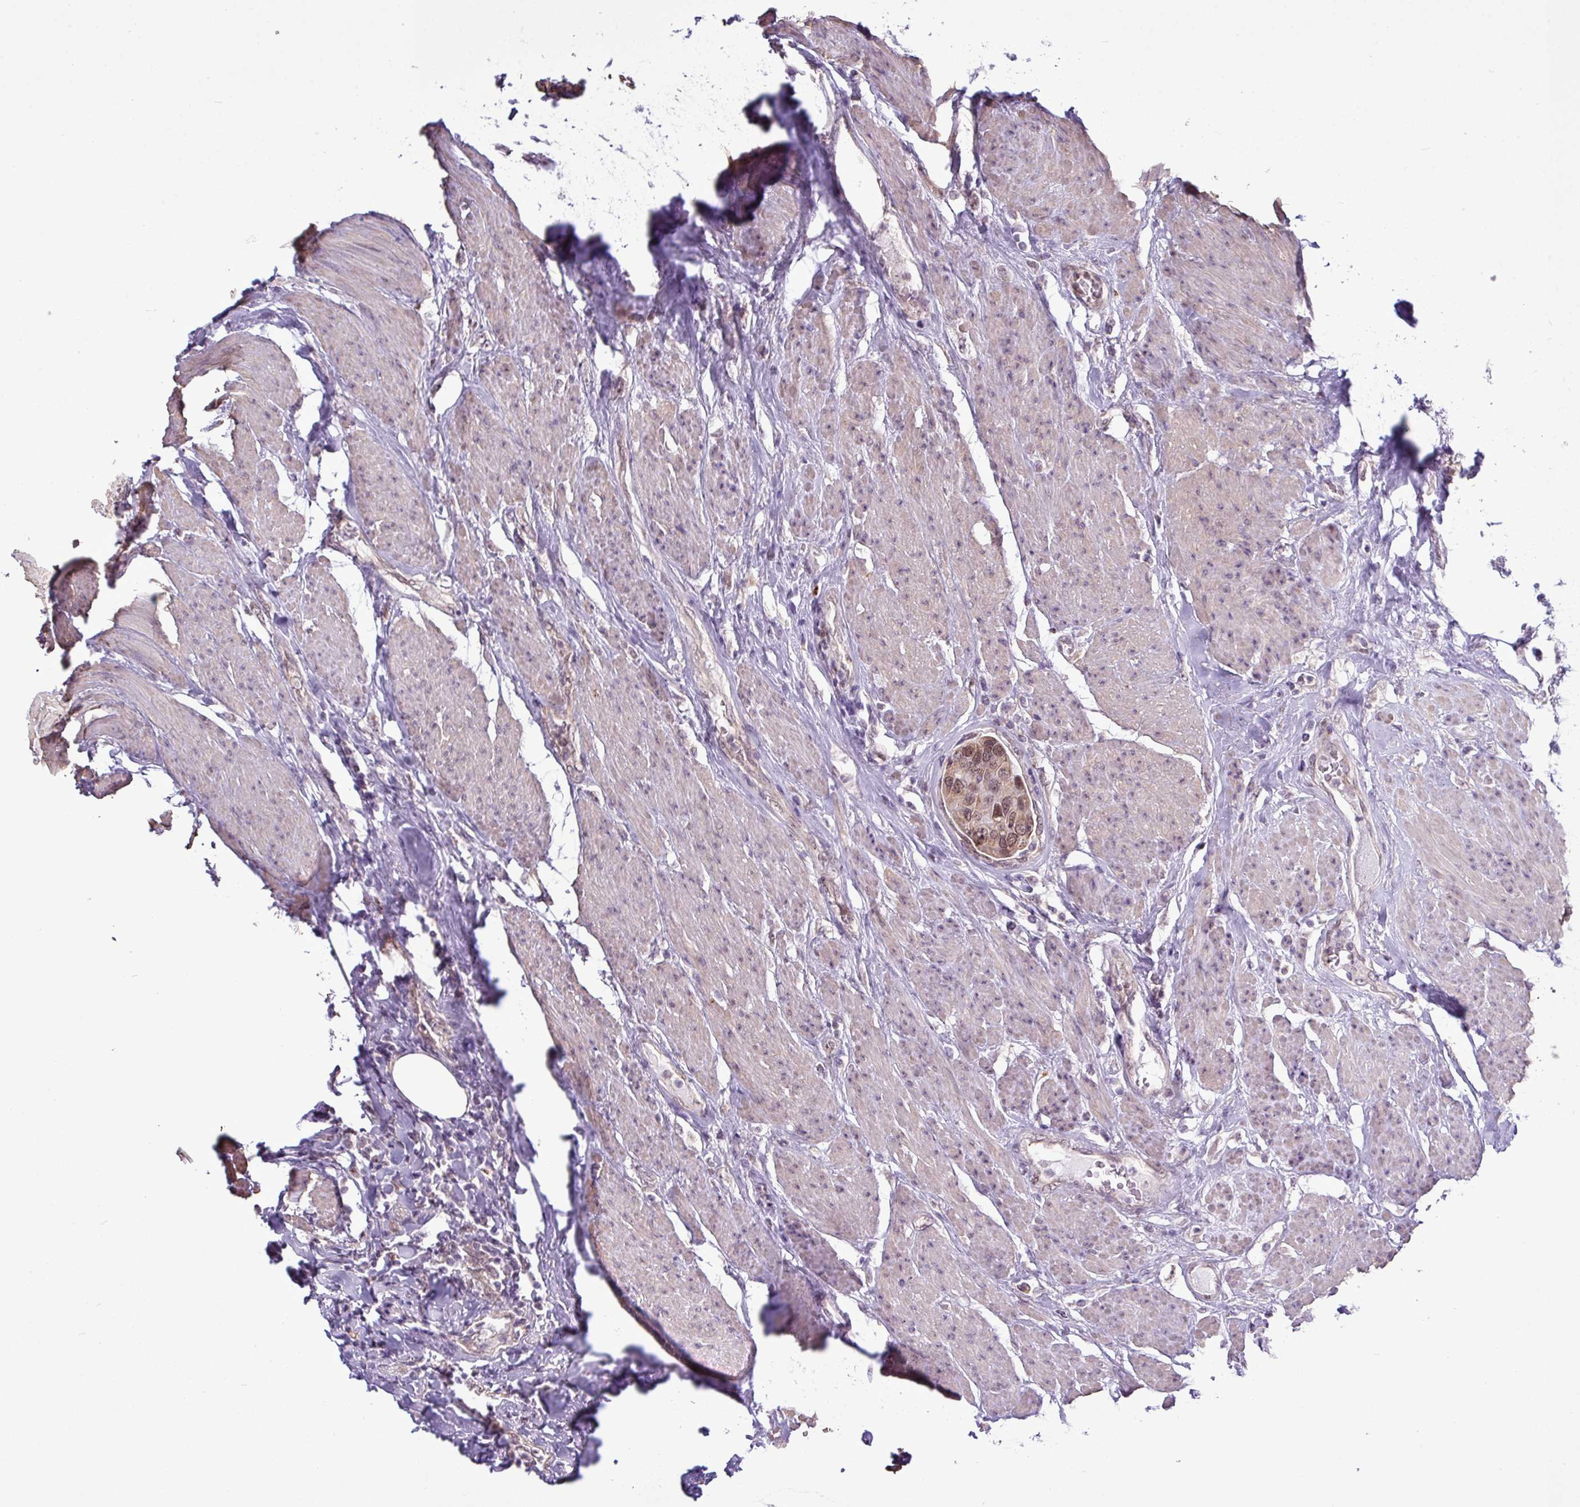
{"staining": {"intensity": "moderate", "quantity": ">75%", "location": "cytoplasmic/membranous,nuclear"}, "tissue": "urothelial cancer", "cell_type": "Tumor cells", "image_type": "cancer", "snomed": [{"axis": "morphology", "description": "Urothelial carcinoma, High grade"}, {"axis": "topography", "description": "Urinary bladder"}], "caption": "Protein expression analysis of human urothelial carcinoma (high-grade) reveals moderate cytoplasmic/membranous and nuclear positivity in about >75% of tumor cells. Immunohistochemistry stains the protein of interest in brown and the nuclei are stained blue.", "gene": "ZNF217", "patient": {"sex": "male", "age": 74}}